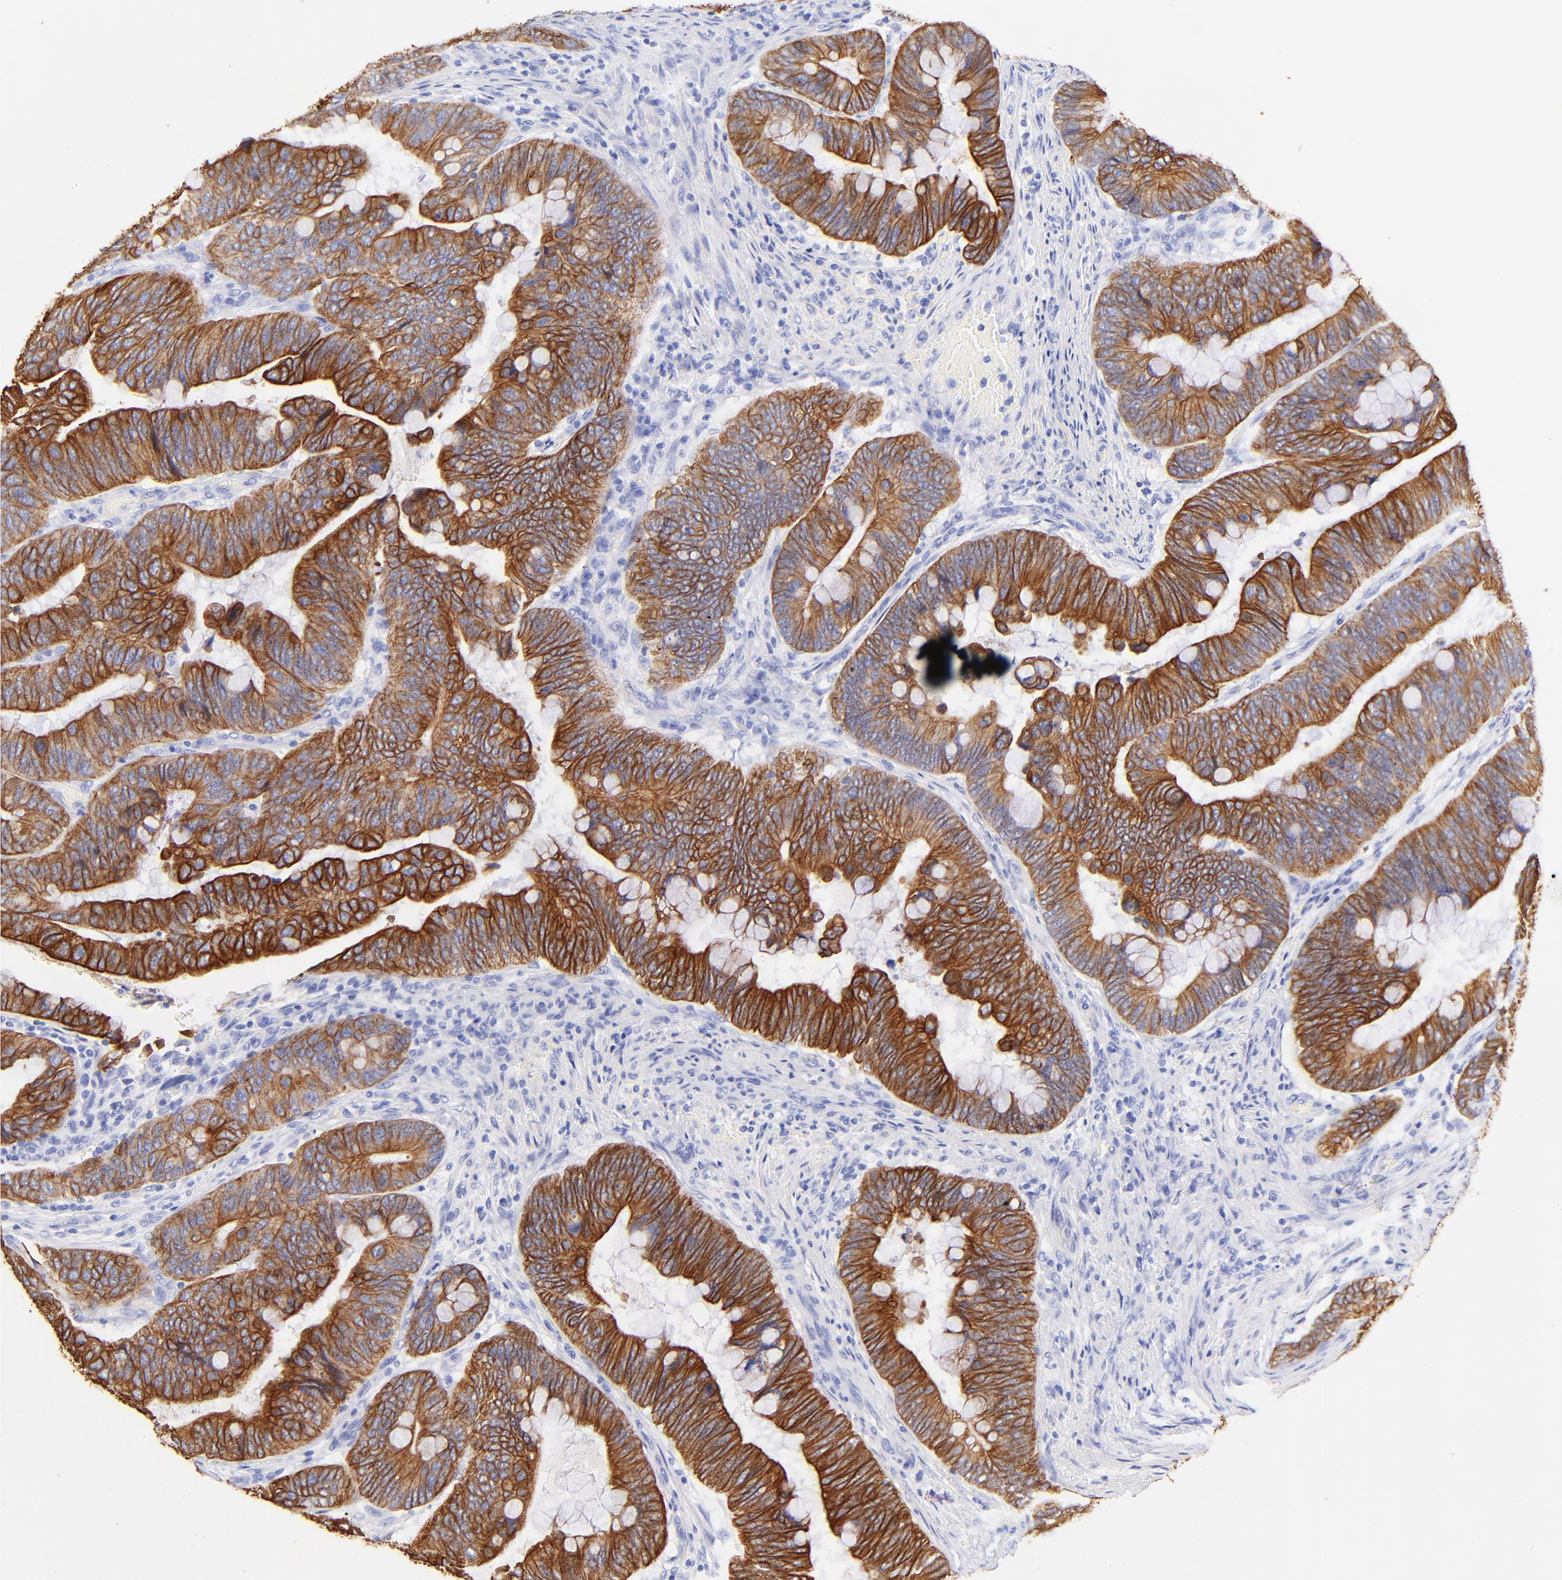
{"staining": {"intensity": "strong", "quantity": ">75%", "location": "cytoplasmic/membranous"}, "tissue": "colorectal cancer", "cell_type": "Tumor cells", "image_type": "cancer", "snomed": [{"axis": "morphology", "description": "Normal tissue, NOS"}, {"axis": "morphology", "description": "Adenocarcinoma, NOS"}, {"axis": "topography", "description": "Rectum"}], "caption": "Protein staining reveals strong cytoplasmic/membranous expression in about >75% of tumor cells in colorectal cancer. (DAB = brown stain, brightfield microscopy at high magnification).", "gene": "KRT19", "patient": {"sex": "male", "age": 92}}